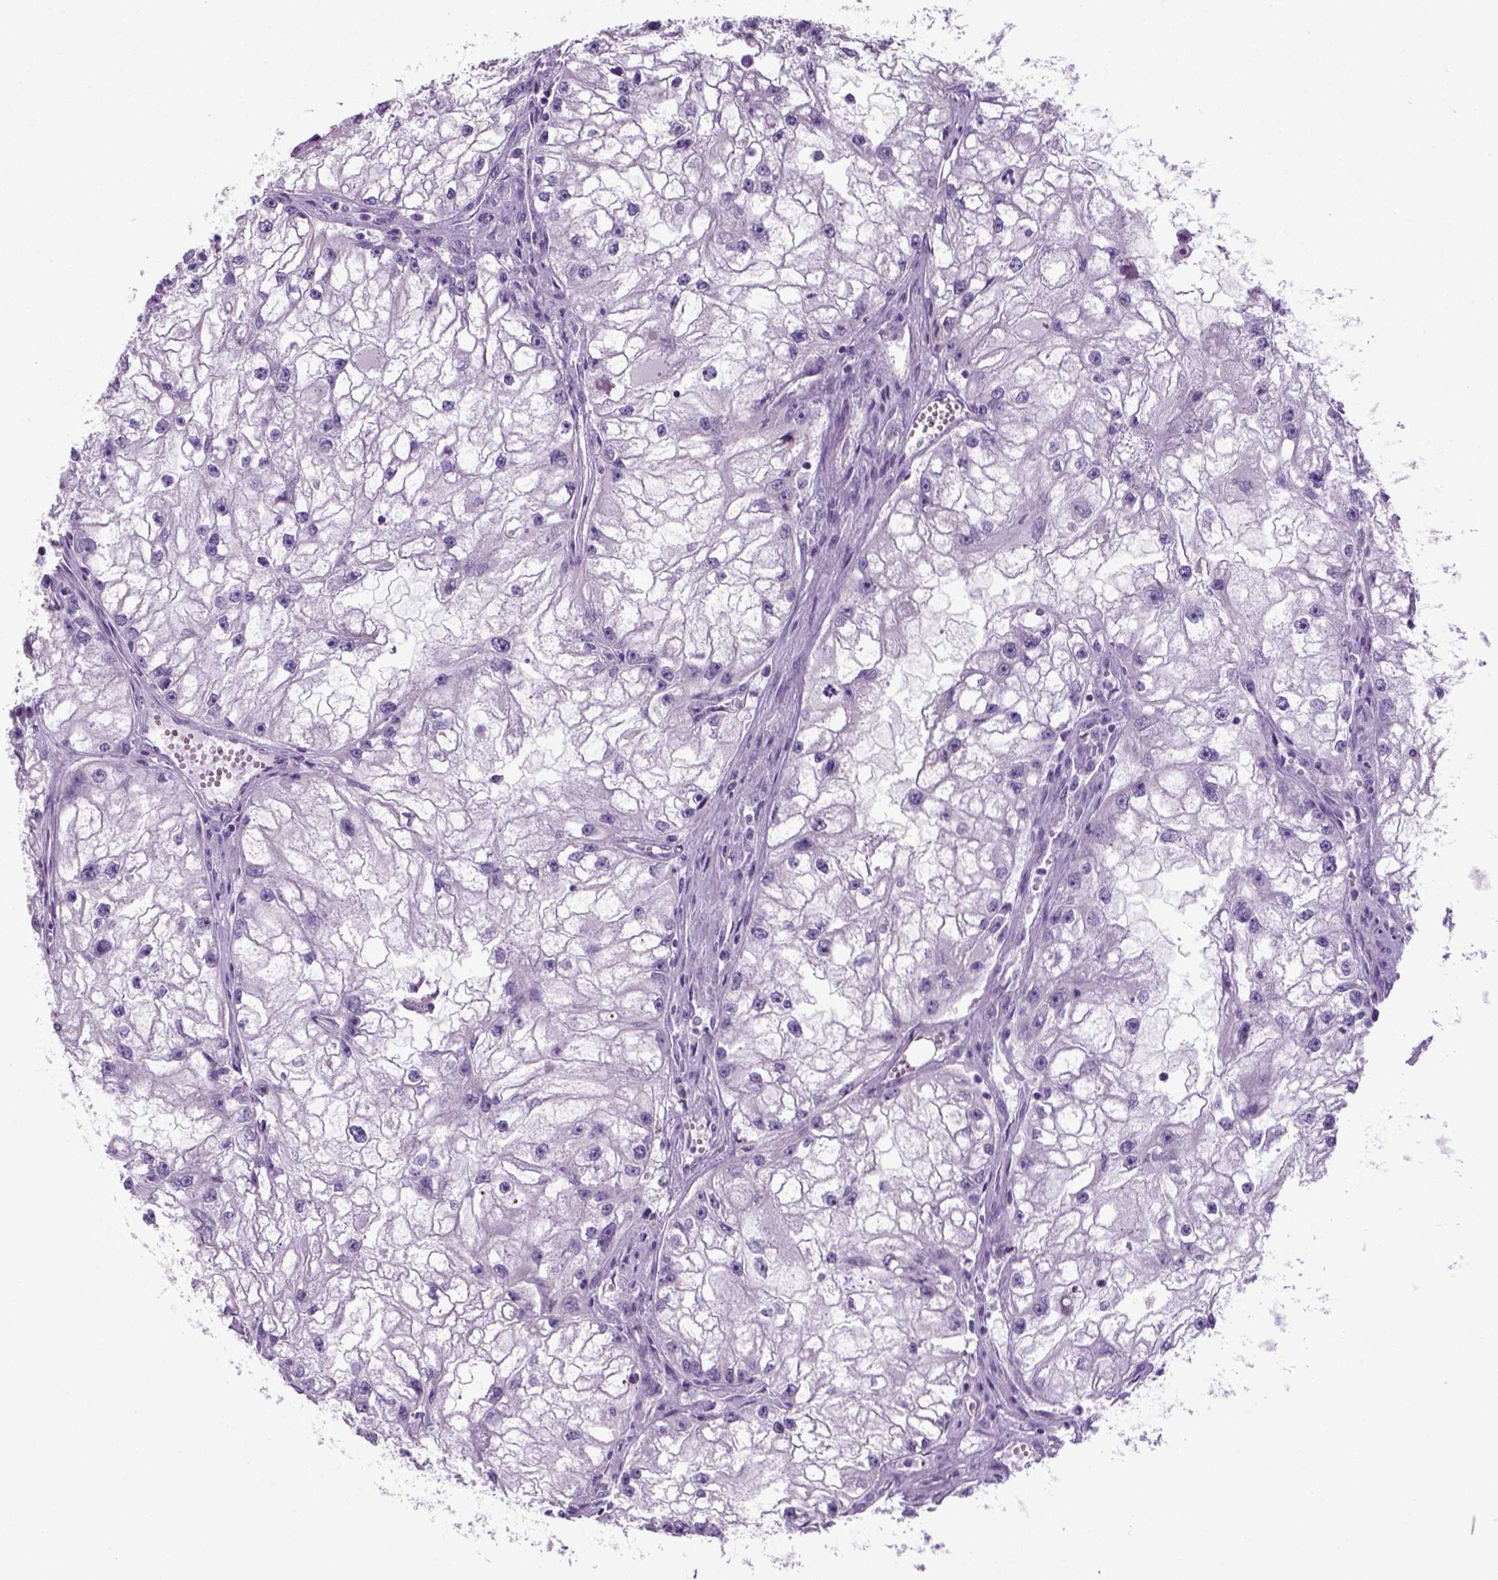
{"staining": {"intensity": "negative", "quantity": "none", "location": "none"}, "tissue": "renal cancer", "cell_type": "Tumor cells", "image_type": "cancer", "snomed": [{"axis": "morphology", "description": "Adenocarcinoma, NOS"}, {"axis": "topography", "description": "Kidney"}], "caption": "High power microscopy image of an immunohistochemistry histopathology image of renal cancer, revealing no significant positivity in tumor cells.", "gene": "KRT71", "patient": {"sex": "male", "age": 59}}